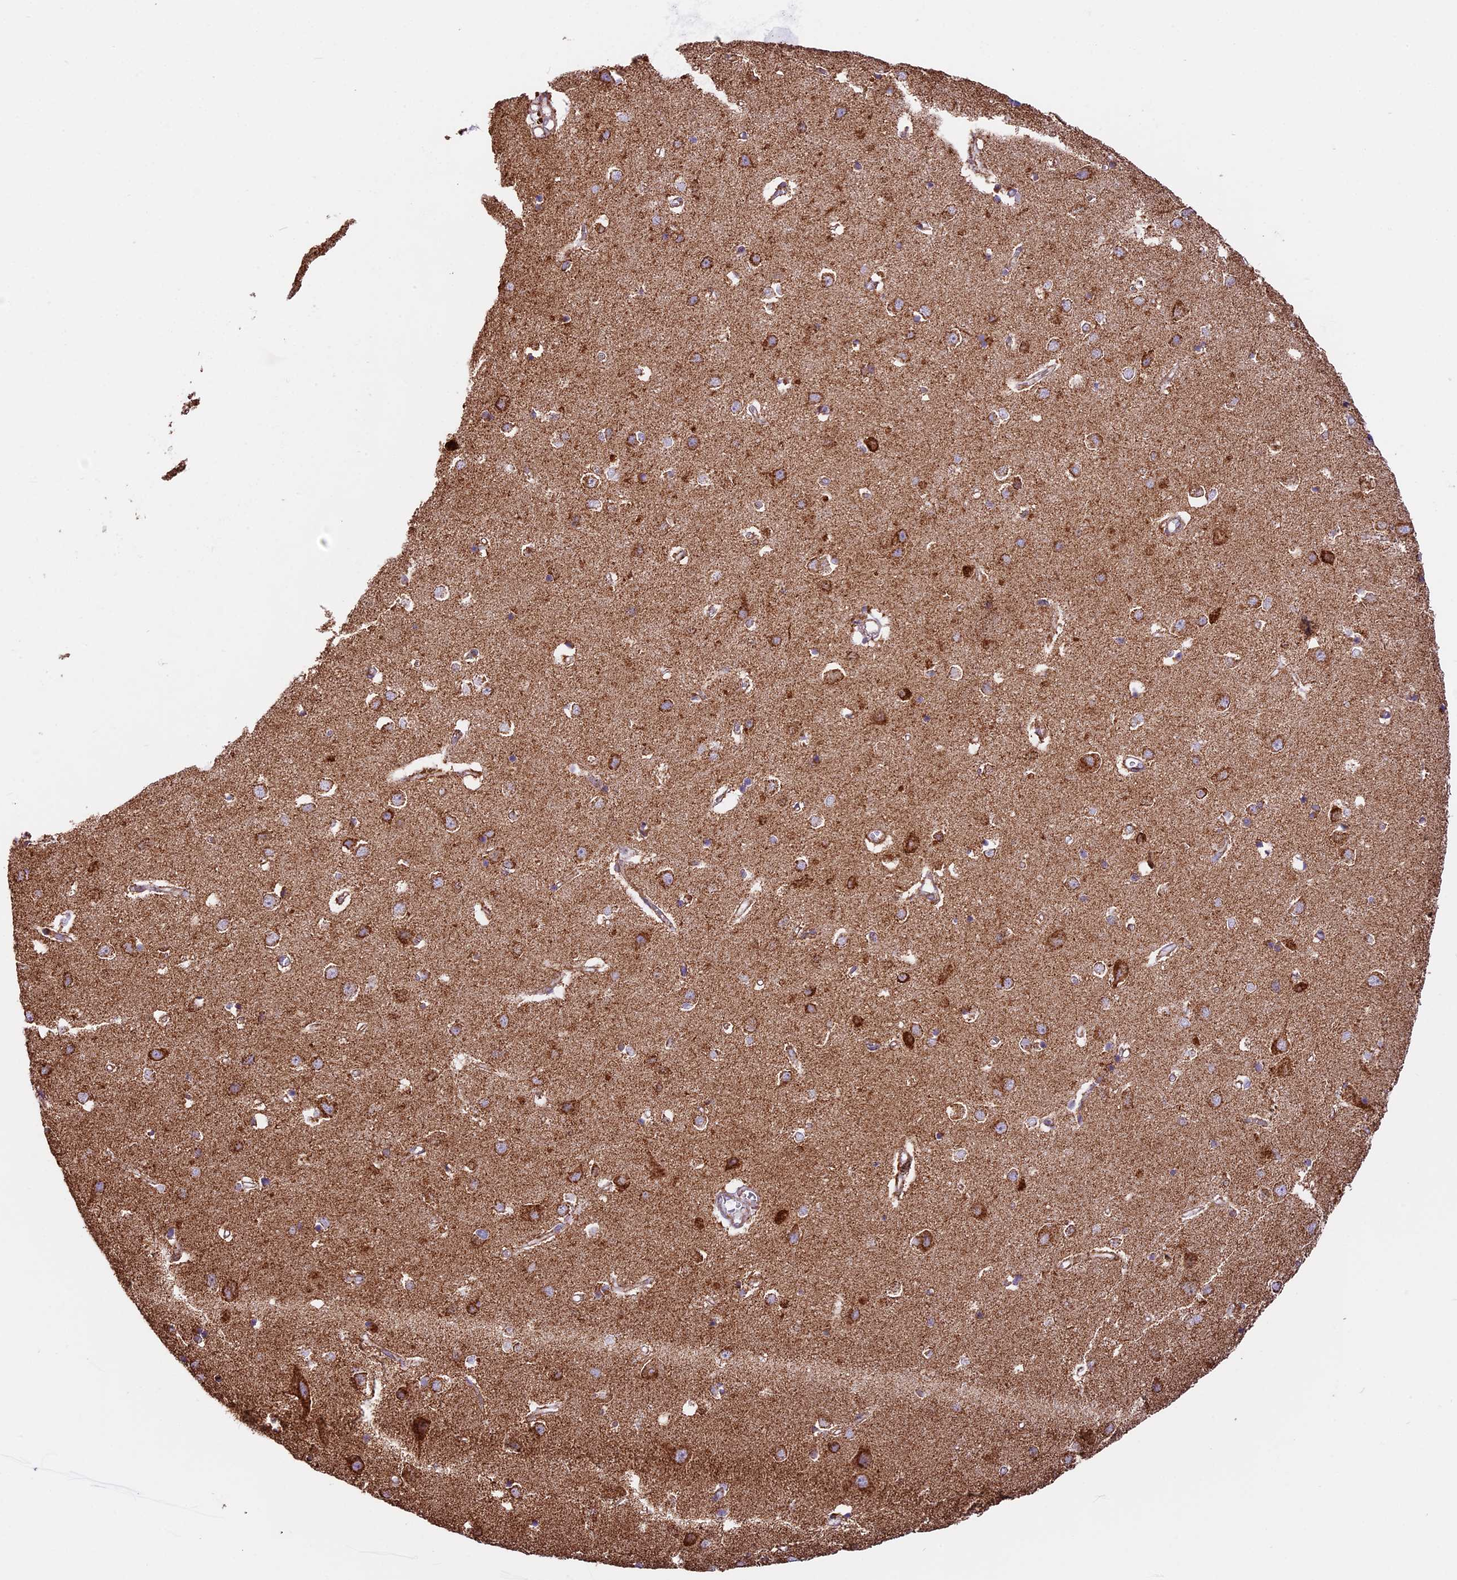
{"staining": {"intensity": "negative", "quantity": "none", "location": "none"}, "tissue": "cerebral cortex", "cell_type": "Endothelial cells", "image_type": "normal", "snomed": [{"axis": "morphology", "description": "Normal tissue, NOS"}, {"axis": "topography", "description": "Cerebral cortex"}], "caption": "Immunohistochemical staining of normal human cerebral cortex shows no significant positivity in endothelial cells.", "gene": "NDUFA8", "patient": {"sex": "female", "age": 64}}